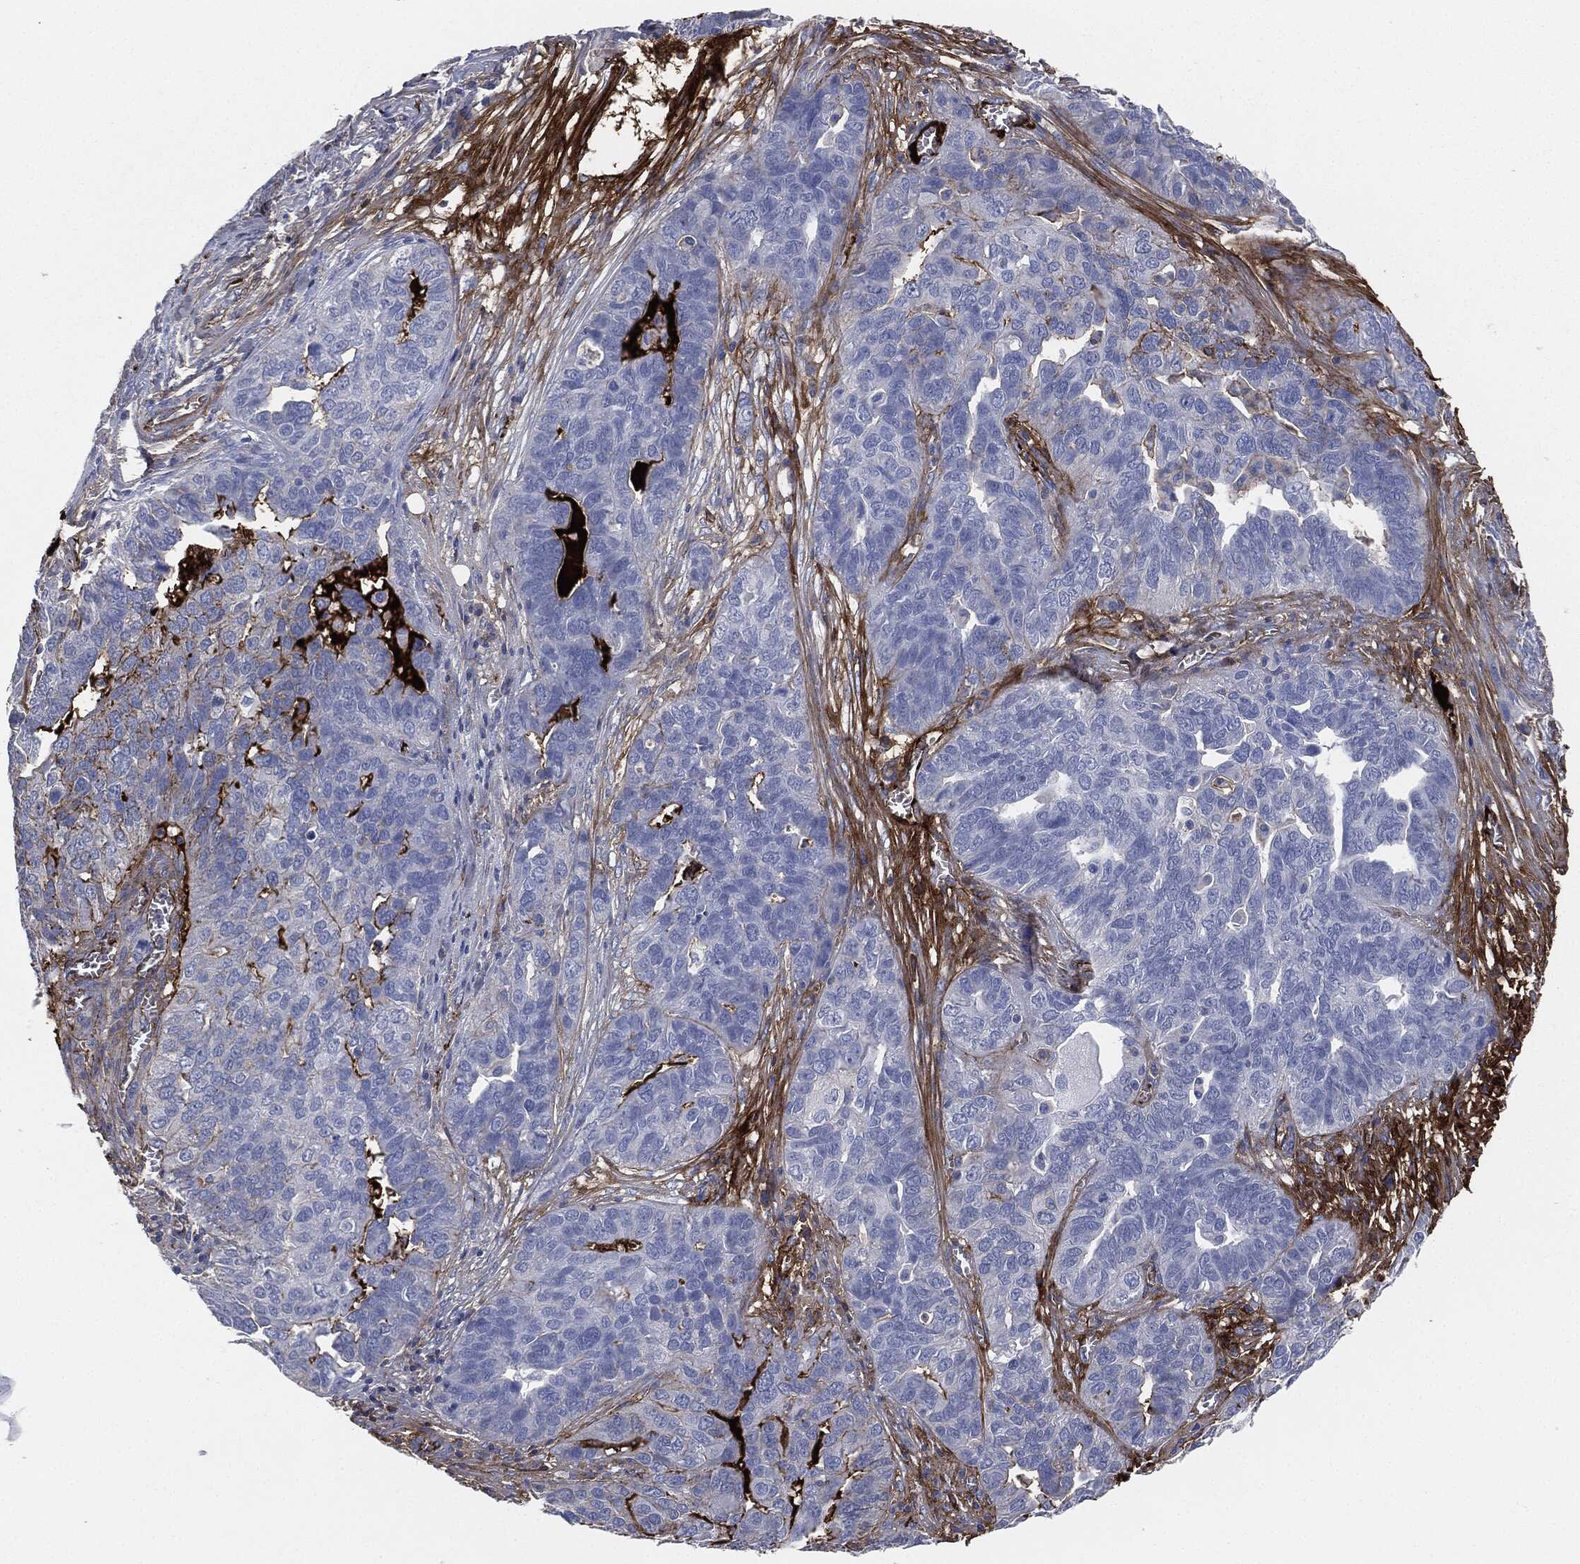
{"staining": {"intensity": "strong", "quantity": "<25%", "location": "cytoplasmic/membranous"}, "tissue": "ovarian cancer", "cell_type": "Tumor cells", "image_type": "cancer", "snomed": [{"axis": "morphology", "description": "Carcinoma, endometroid"}, {"axis": "topography", "description": "Soft tissue"}, {"axis": "topography", "description": "Ovary"}], "caption": "The photomicrograph exhibits staining of ovarian endometroid carcinoma, revealing strong cytoplasmic/membranous protein positivity (brown color) within tumor cells. The protein is stained brown, and the nuclei are stained in blue (DAB IHC with brightfield microscopy, high magnification).", "gene": "APOB", "patient": {"sex": "female", "age": 52}}